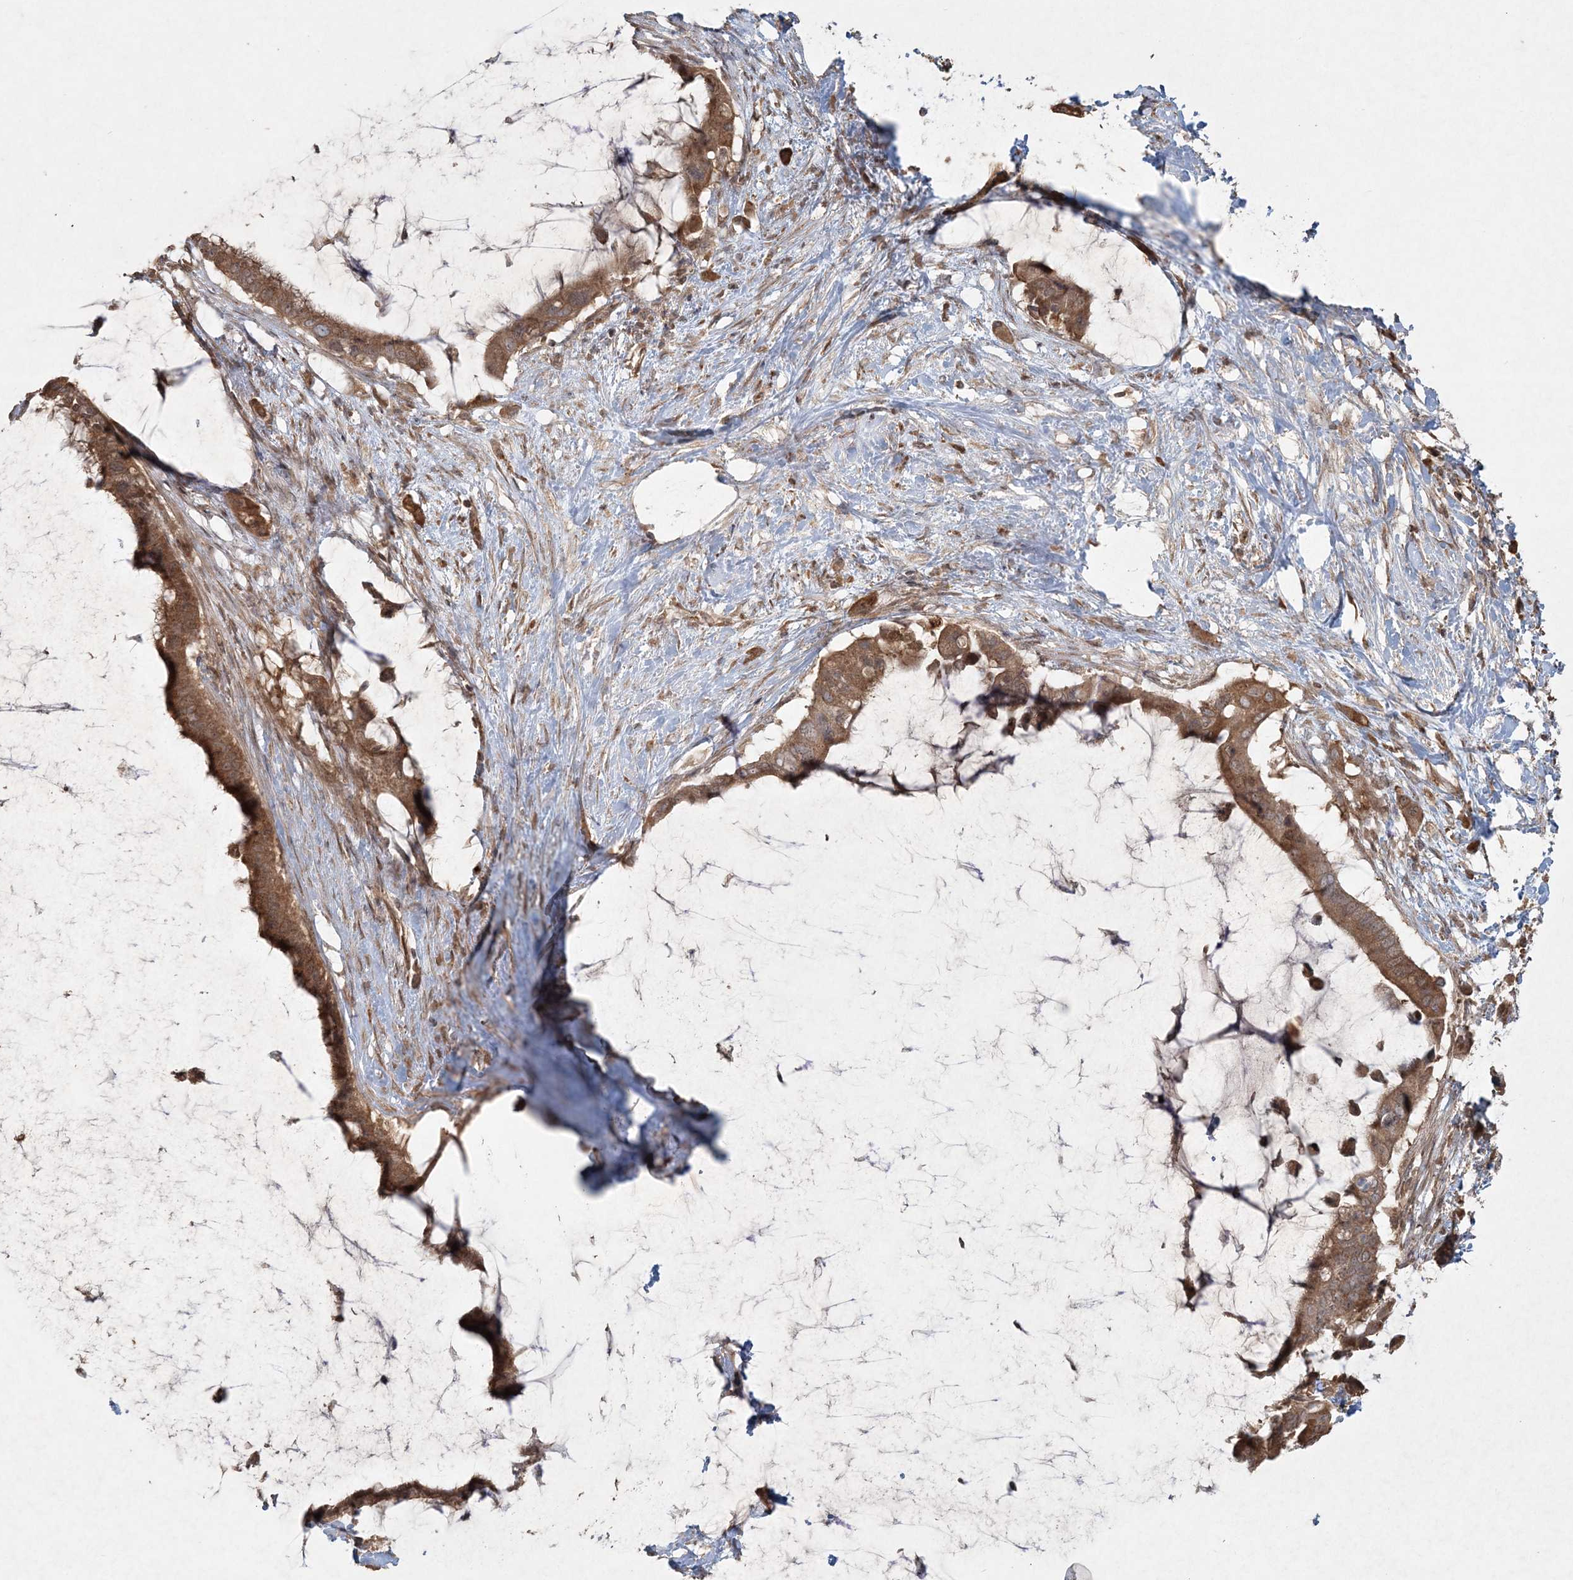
{"staining": {"intensity": "moderate", "quantity": ">75%", "location": "cytoplasmic/membranous"}, "tissue": "pancreatic cancer", "cell_type": "Tumor cells", "image_type": "cancer", "snomed": [{"axis": "morphology", "description": "Adenocarcinoma, NOS"}, {"axis": "topography", "description": "Pancreas"}], "caption": "Immunohistochemistry (IHC) of human pancreatic cancer (adenocarcinoma) displays medium levels of moderate cytoplasmic/membranous staining in about >75% of tumor cells.", "gene": "ANAPC16", "patient": {"sex": "male", "age": 41}}